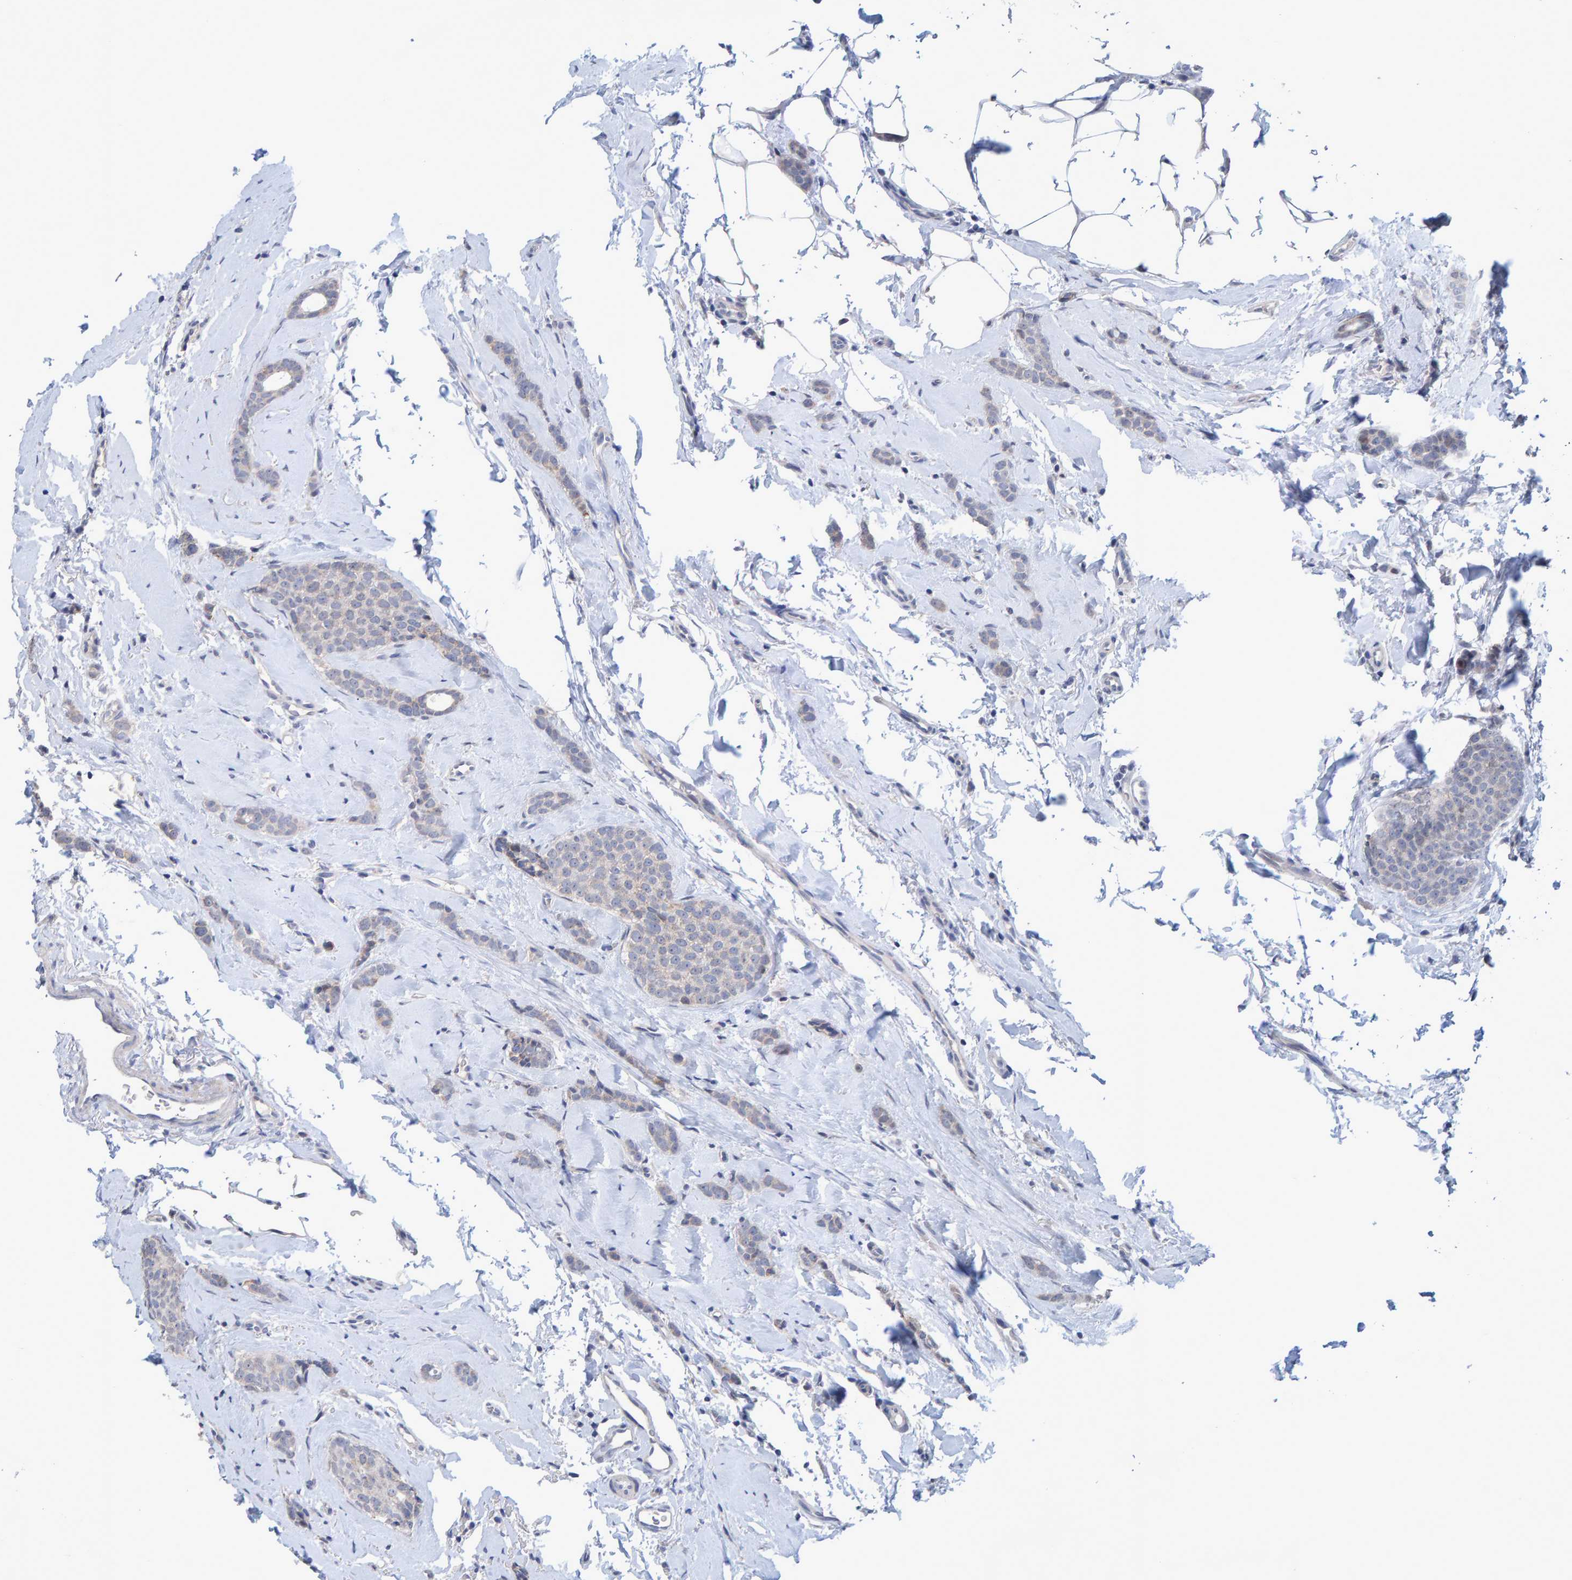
{"staining": {"intensity": "negative", "quantity": "none", "location": "none"}, "tissue": "breast cancer", "cell_type": "Tumor cells", "image_type": "cancer", "snomed": [{"axis": "morphology", "description": "Lobular carcinoma"}, {"axis": "topography", "description": "Skin"}, {"axis": "topography", "description": "Breast"}], "caption": "The immunohistochemistry (IHC) photomicrograph has no significant staining in tumor cells of breast cancer tissue.", "gene": "USP43", "patient": {"sex": "female", "age": 46}}